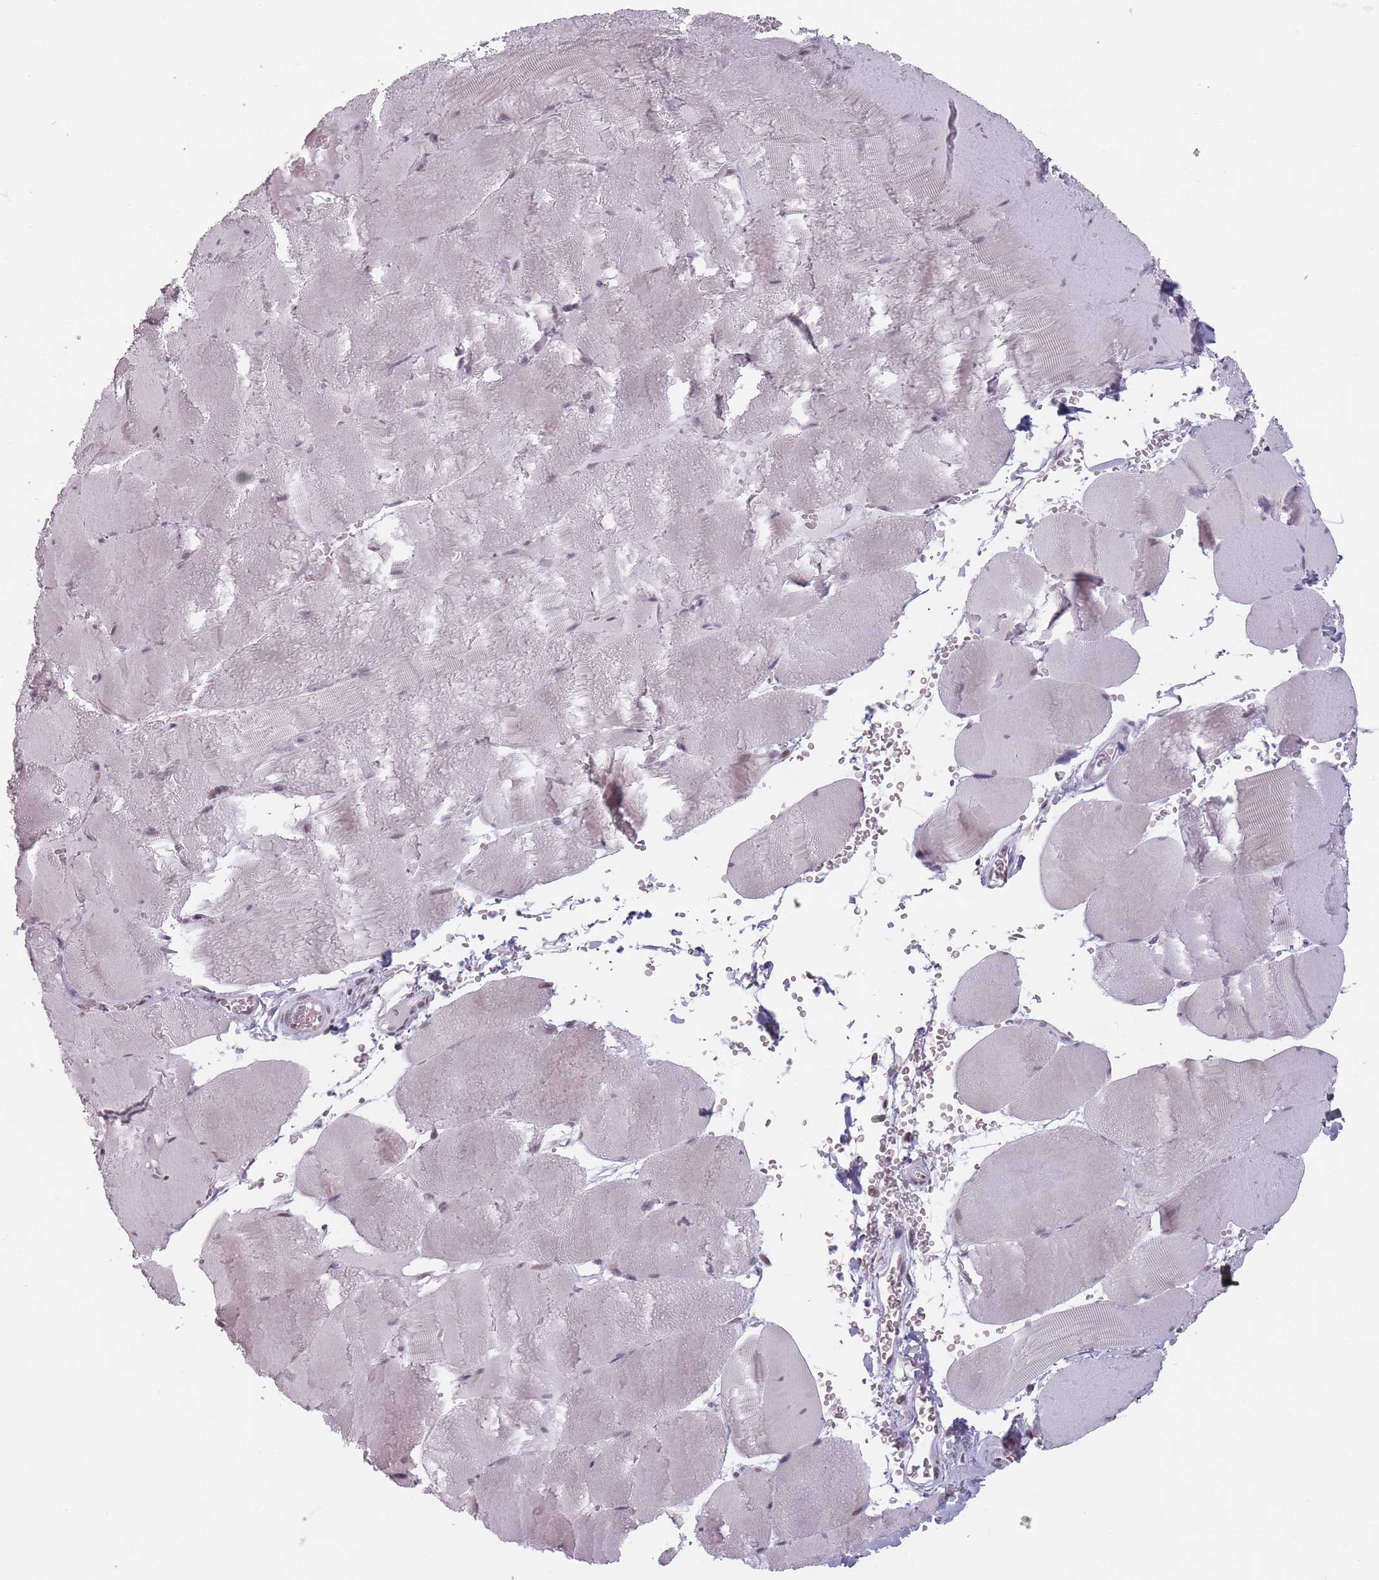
{"staining": {"intensity": "weak", "quantity": "<25%", "location": "nuclear"}, "tissue": "skeletal muscle", "cell_type": "Myocytes", "image_type": "normal", "snomed": [{"axis": "morphology", "description": "Normal tissue, NOS"}, {"axis": "topography", "description": "Skeletal muscle"}, {"axis": "topography", "description": "Head-Neck"}], "caption": "IHC of unremarkable human skeletal muscle exhibits no positivity in myocytes.", "gene": "PTCHD1", "patient": {"sex": "male", "age": 66}}